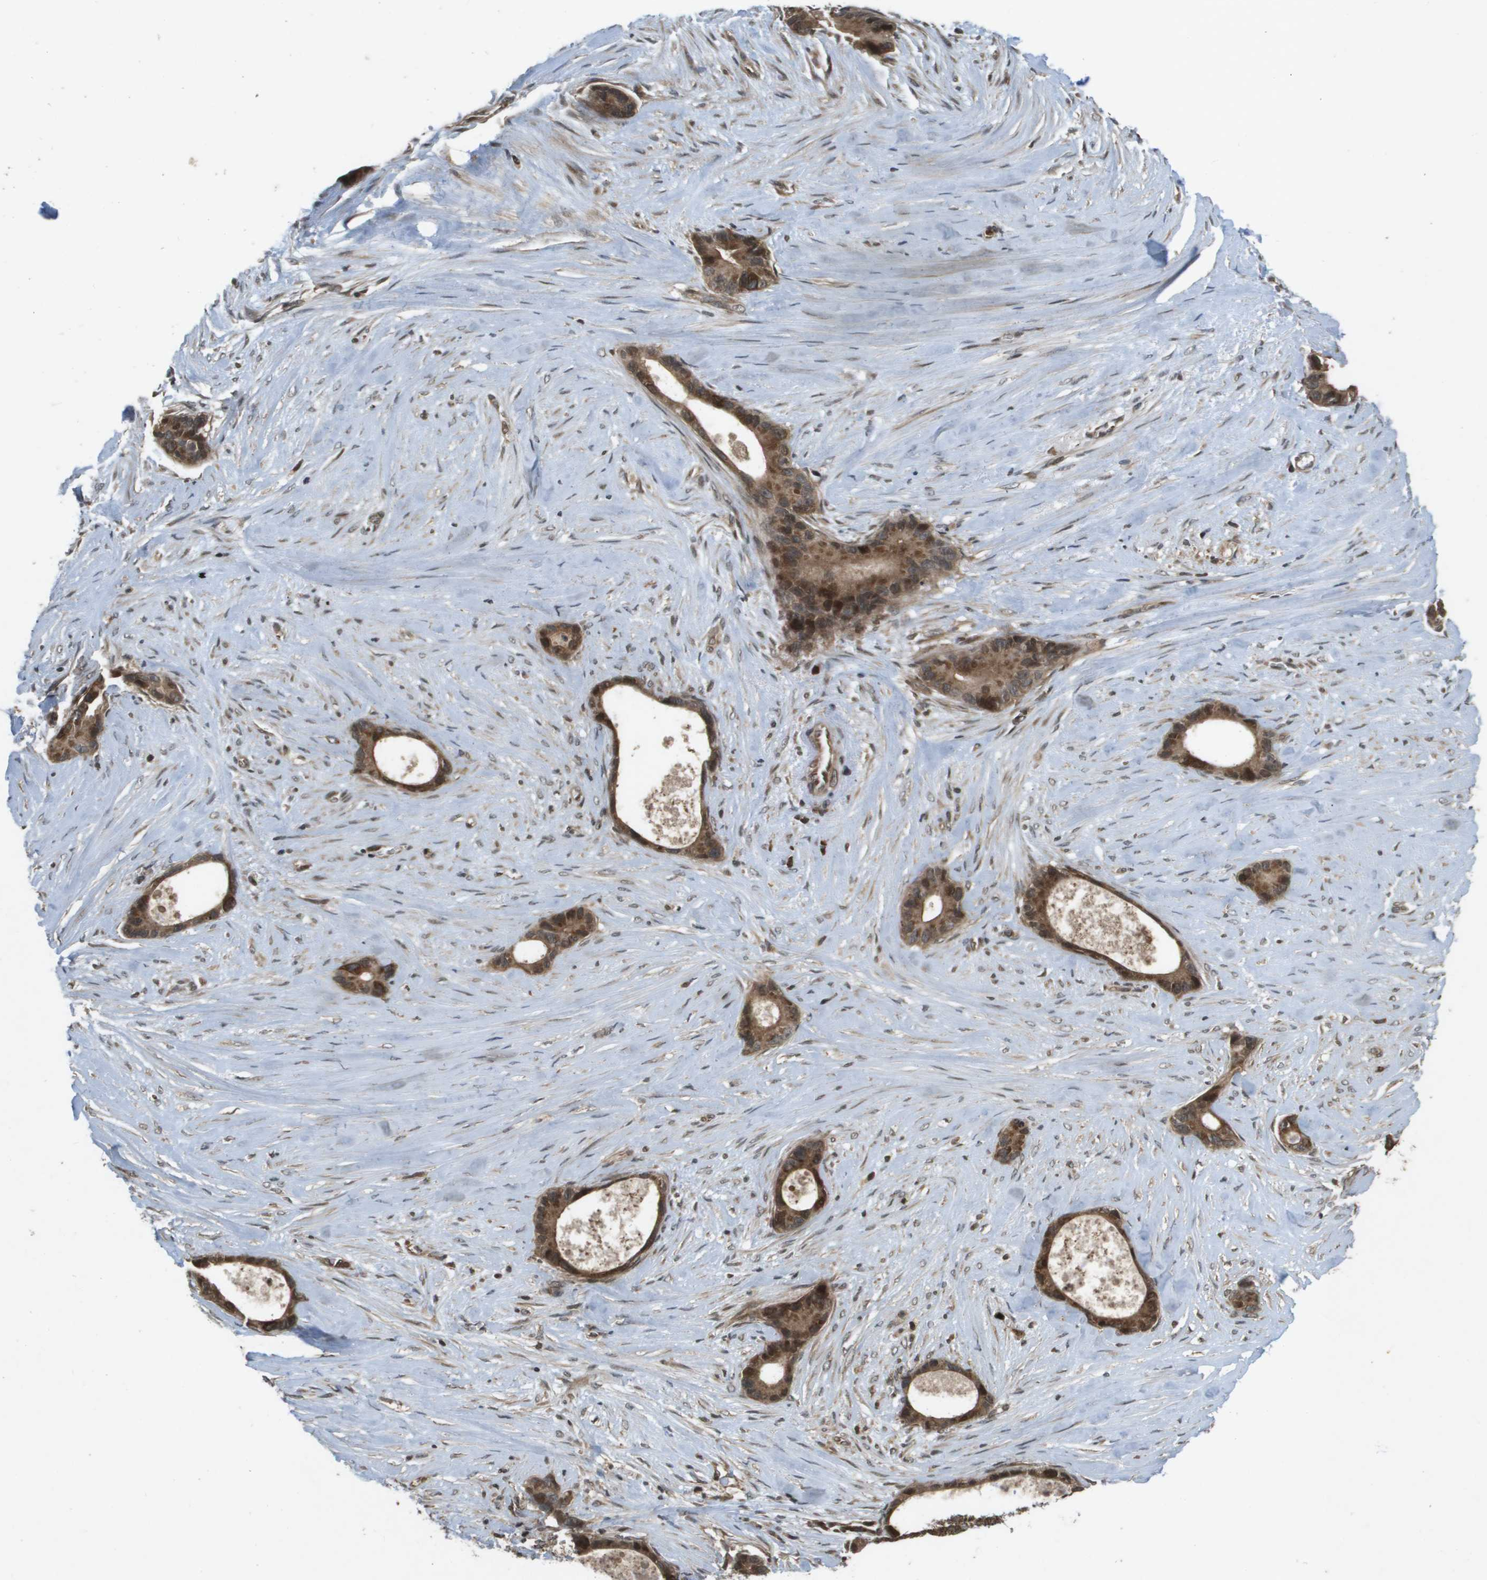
{"staining": {"intensity": "moderate", "quantity": ">75%", "location": "cytoplasmic/membranous,nuclear"}, "tissue": "liver cancer", "cell_type": "Tumor cells", "image_type": "cancer", "snomed": [{"axis": "morphology", "description": "Cholangiocarcinoma"}, {"axis": "topography", "description": "Liver"}], "caption": "Immunohistochemistry photomicrograph of neoplastic tissue: human liver cholangiocarcinoma stained using immunohistochemistry exhibits medium levels of moderate protein expression localized specifically in the cytoplasmic/membranous and nuclear of tumor cells, appearing as a cytoplasmic/membranous and nuclear brown color.", "gene": "KIF11", "patient": {"sex": "female", "age": 55}}